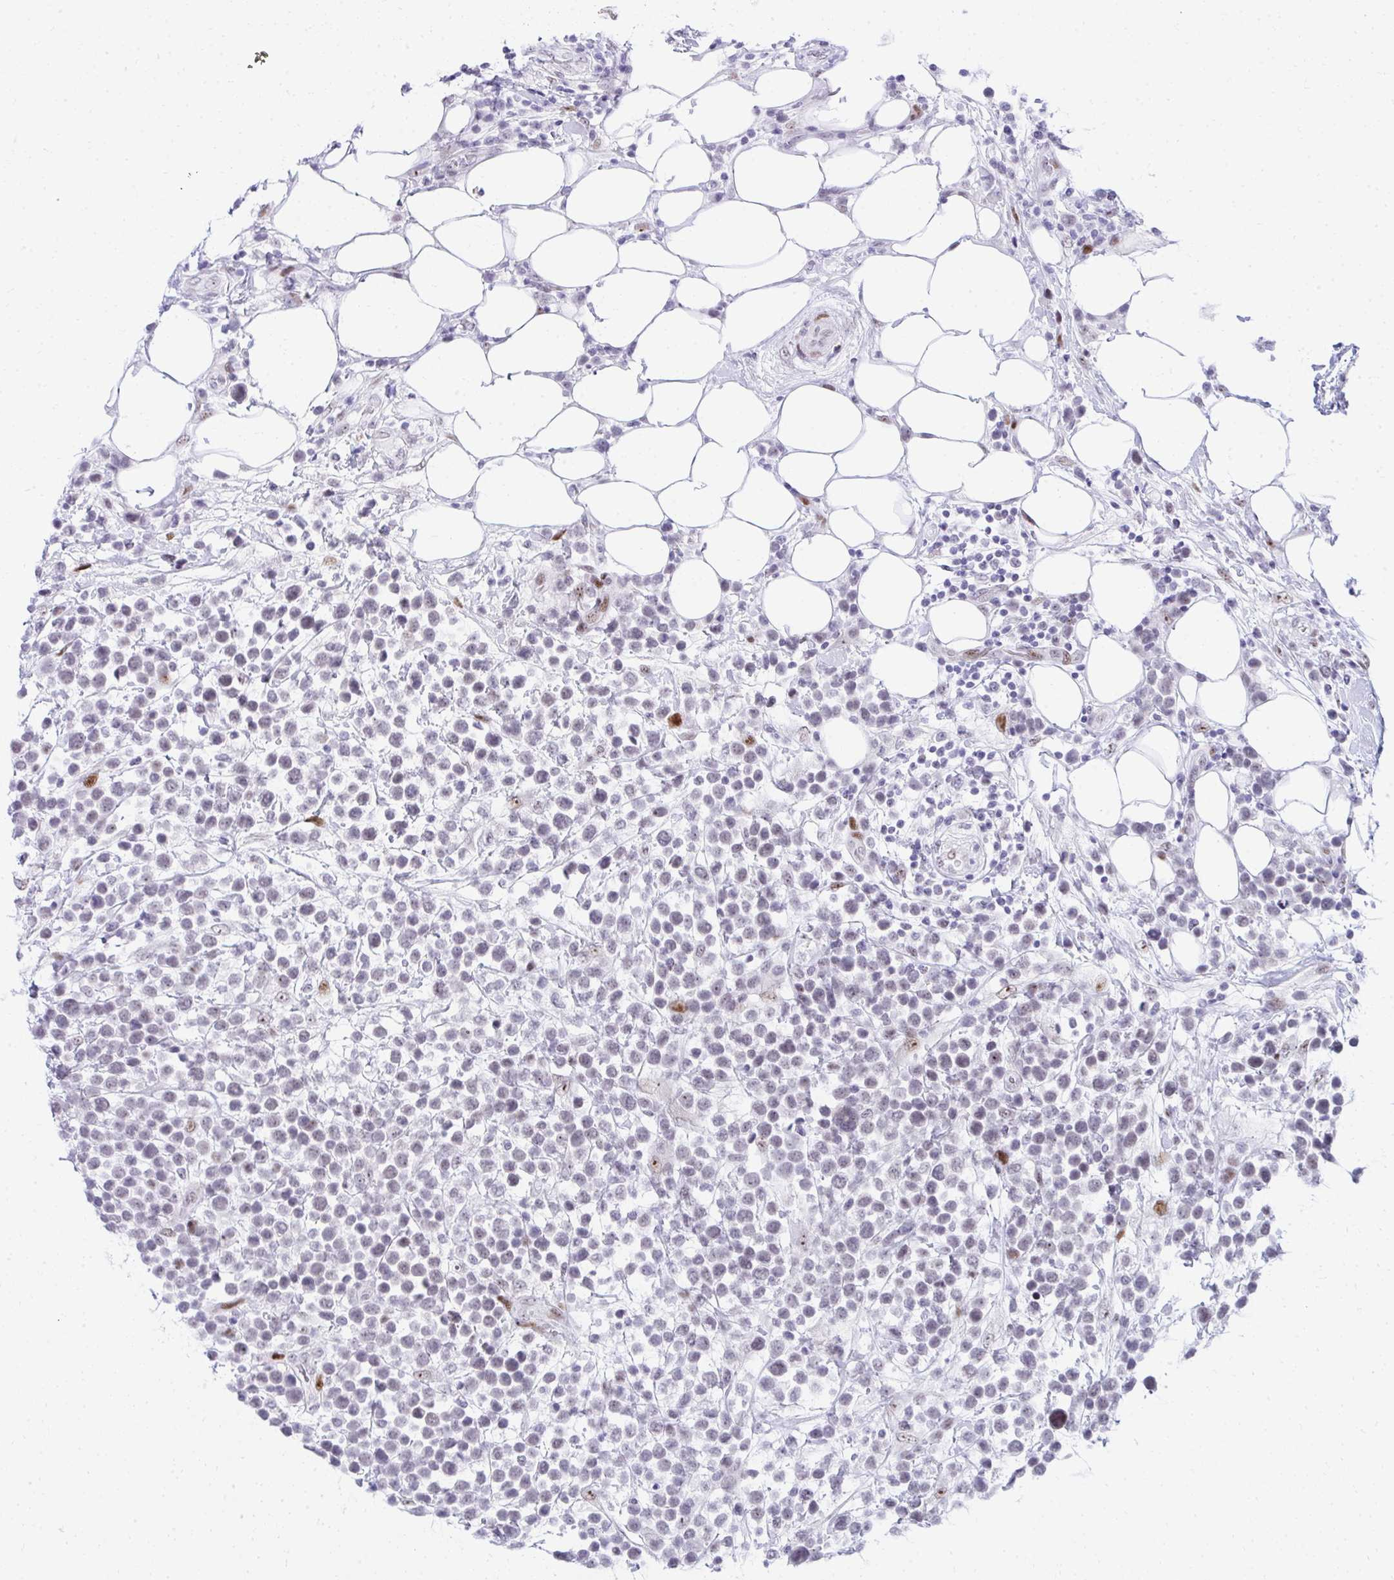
{"staining": {"intensity": "weak", "quantity": "25%-75%", "location": "nuclear"}, "tissue": "lymphoma", "cell_type": "Tumor cells", "image_type": "cancer", "snomed": [{"axis": "morphology", "description": "Malignant lymphoma, non-Hodgkin's type, Low grade"}, {"axis": "topography", "description": "Lymph node"}], "caption": "Weak nuclear protein positivity is seen in approximately 25%-75% of tumor cells in lymphoma.", "gene": "GLDN", "patient": {"sex": "male", "age": 60}}